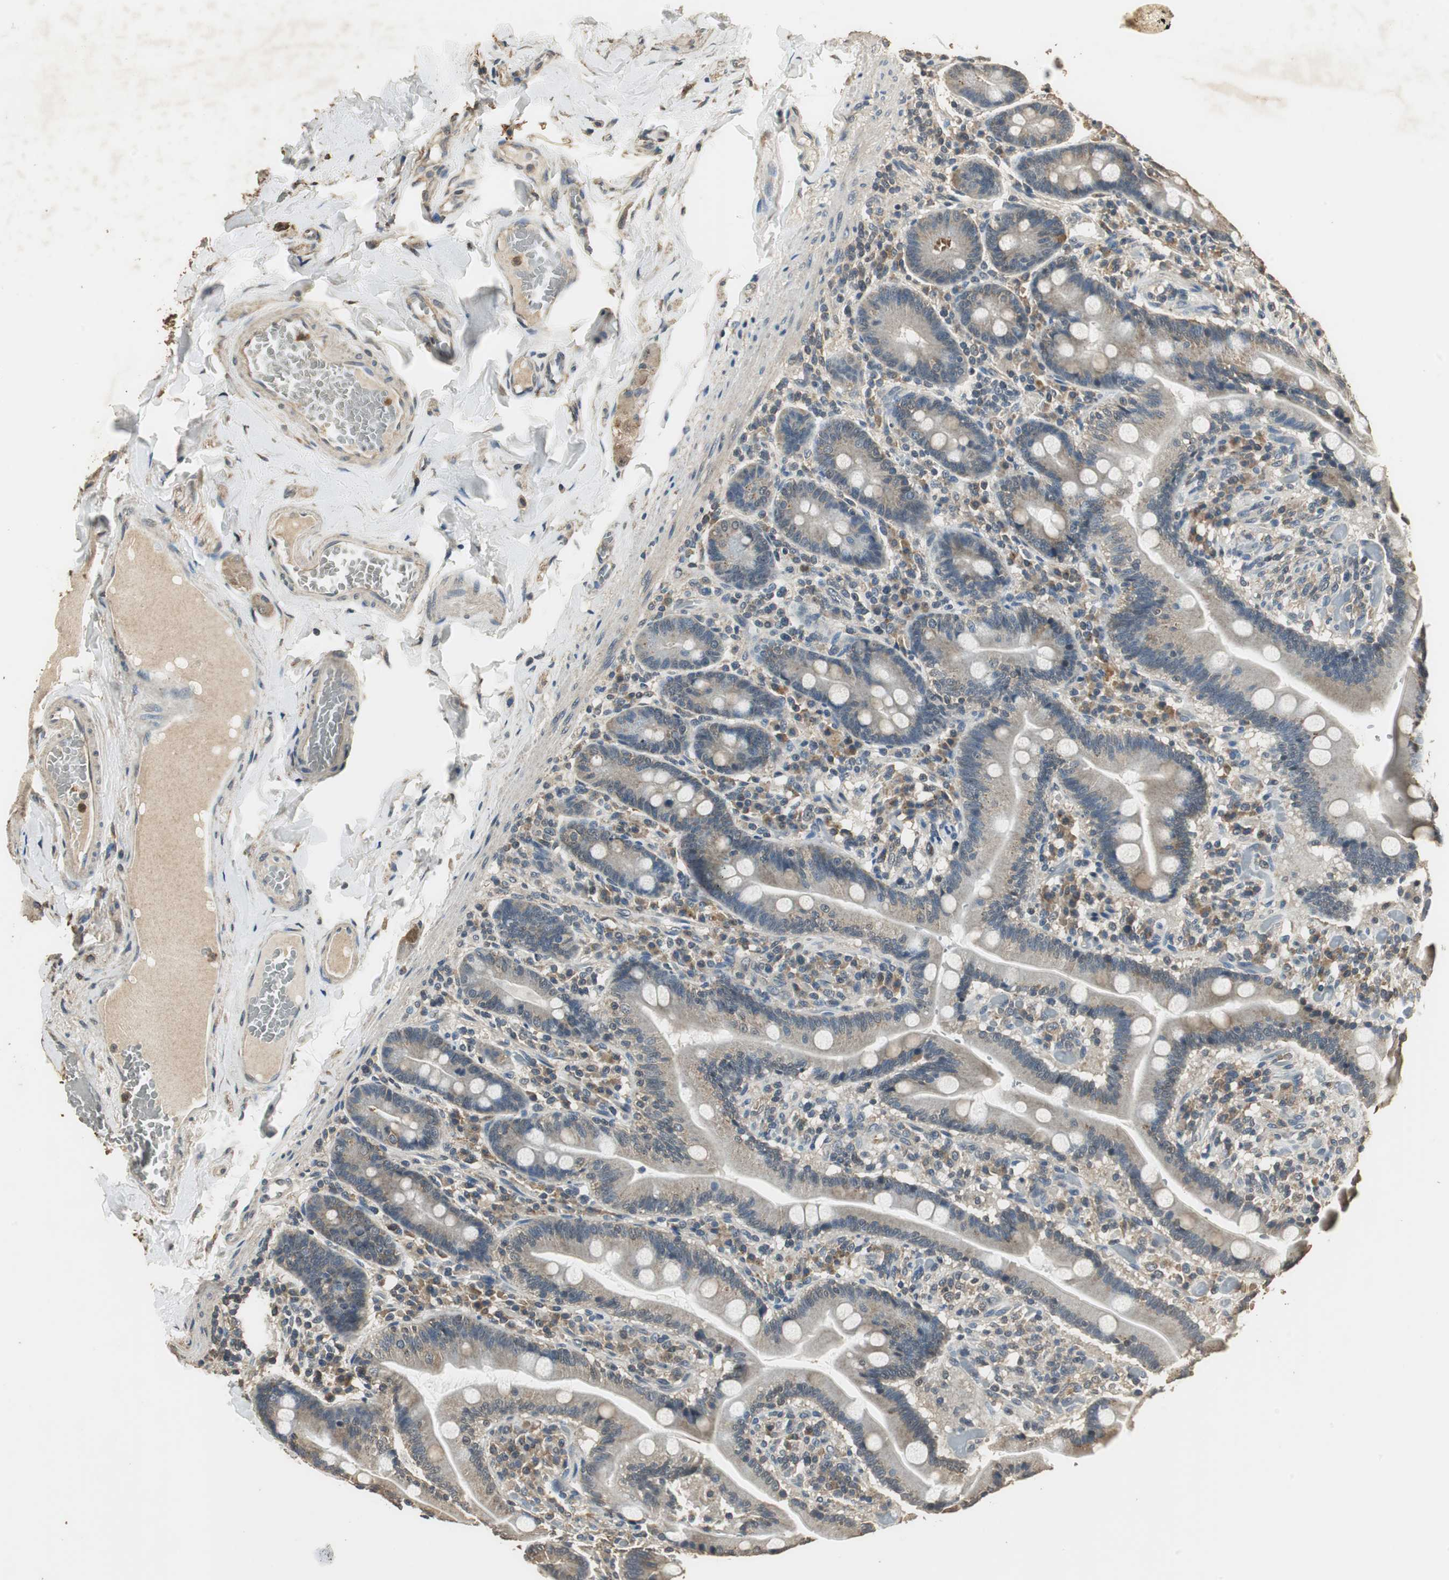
{"staining": {"intensity": "moderate", "quantity": ">75%", "location": "cytoplasmic/membranous"}, "tissue": "duodenum", "cell_type": "Glandular cells", "image_type": "normal", "snomed": [{"axis": "morphology", "description": "Normal tissue, NOS"}, {"axis": "topography", "description": "Duodenum"}], "caption": "Glandular cells exhibit moderate cytoplasmic/membranous expression in about >75% of cells in normal duodenum.", "gene": "TMPRSS4", "patient": {"sex": "male", "age": 66}}